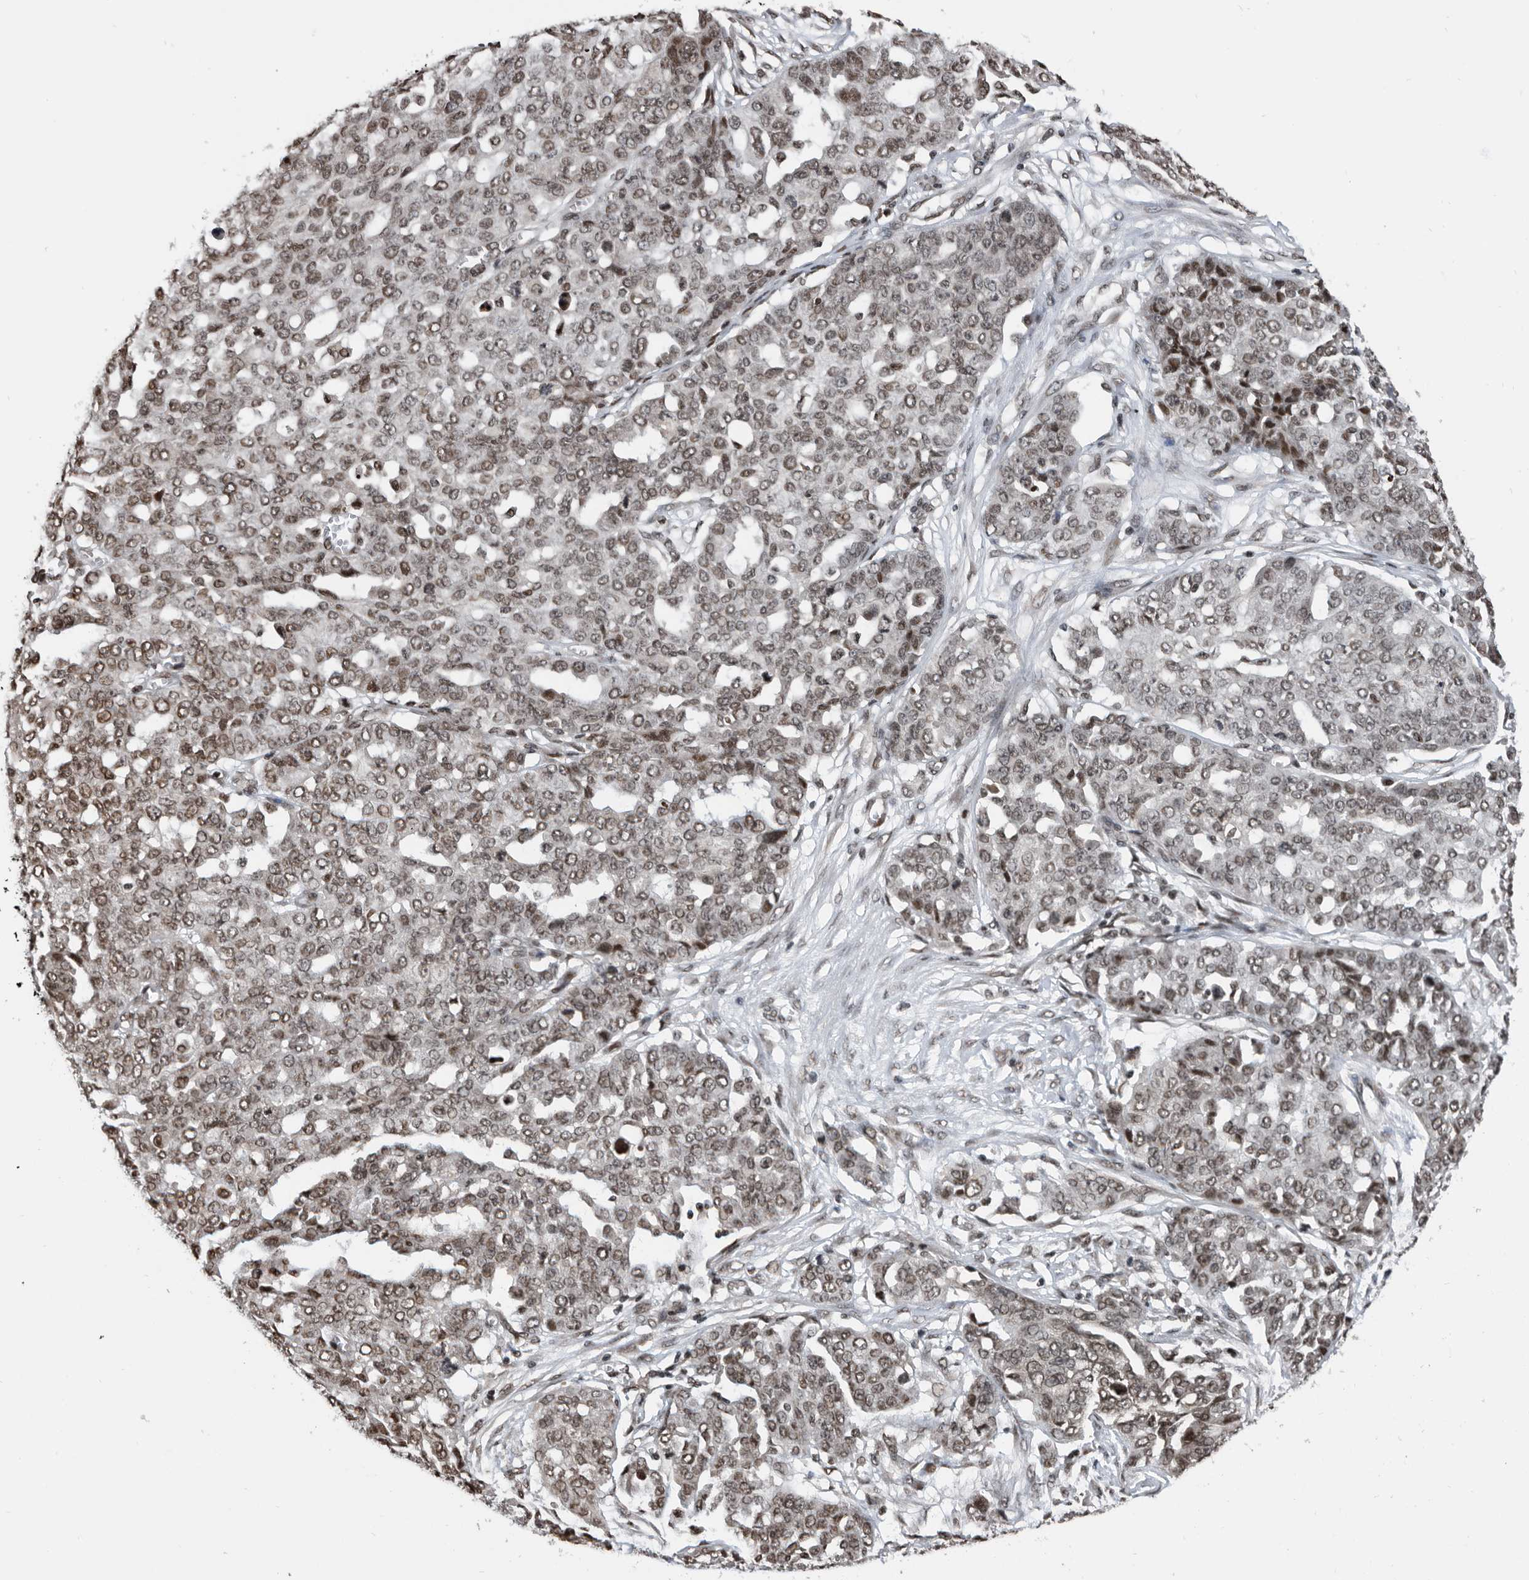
{"staining": {"intensity": "weak", "quantity": ">75%", "location": "nuclear"}, "tissue": "ovarian cancer", "cell_type": "Tumor cells", "image_type": "cancer", "snomed": [{"axis": "morphology", "description": "Cystadenocarcinoma, serous, NOS"}, {"axis": "topography", "description": "Soft tissue"}, {"axis": "topography", "description": "Ovary"}], "caption": "Human ovarian cancer stained for a protein (brown) displays weak nuclear positive staining in approximately >75% of tumor cells.", "gene": "SNRNP48", "patient": {"sex": "female", "age": 57}}